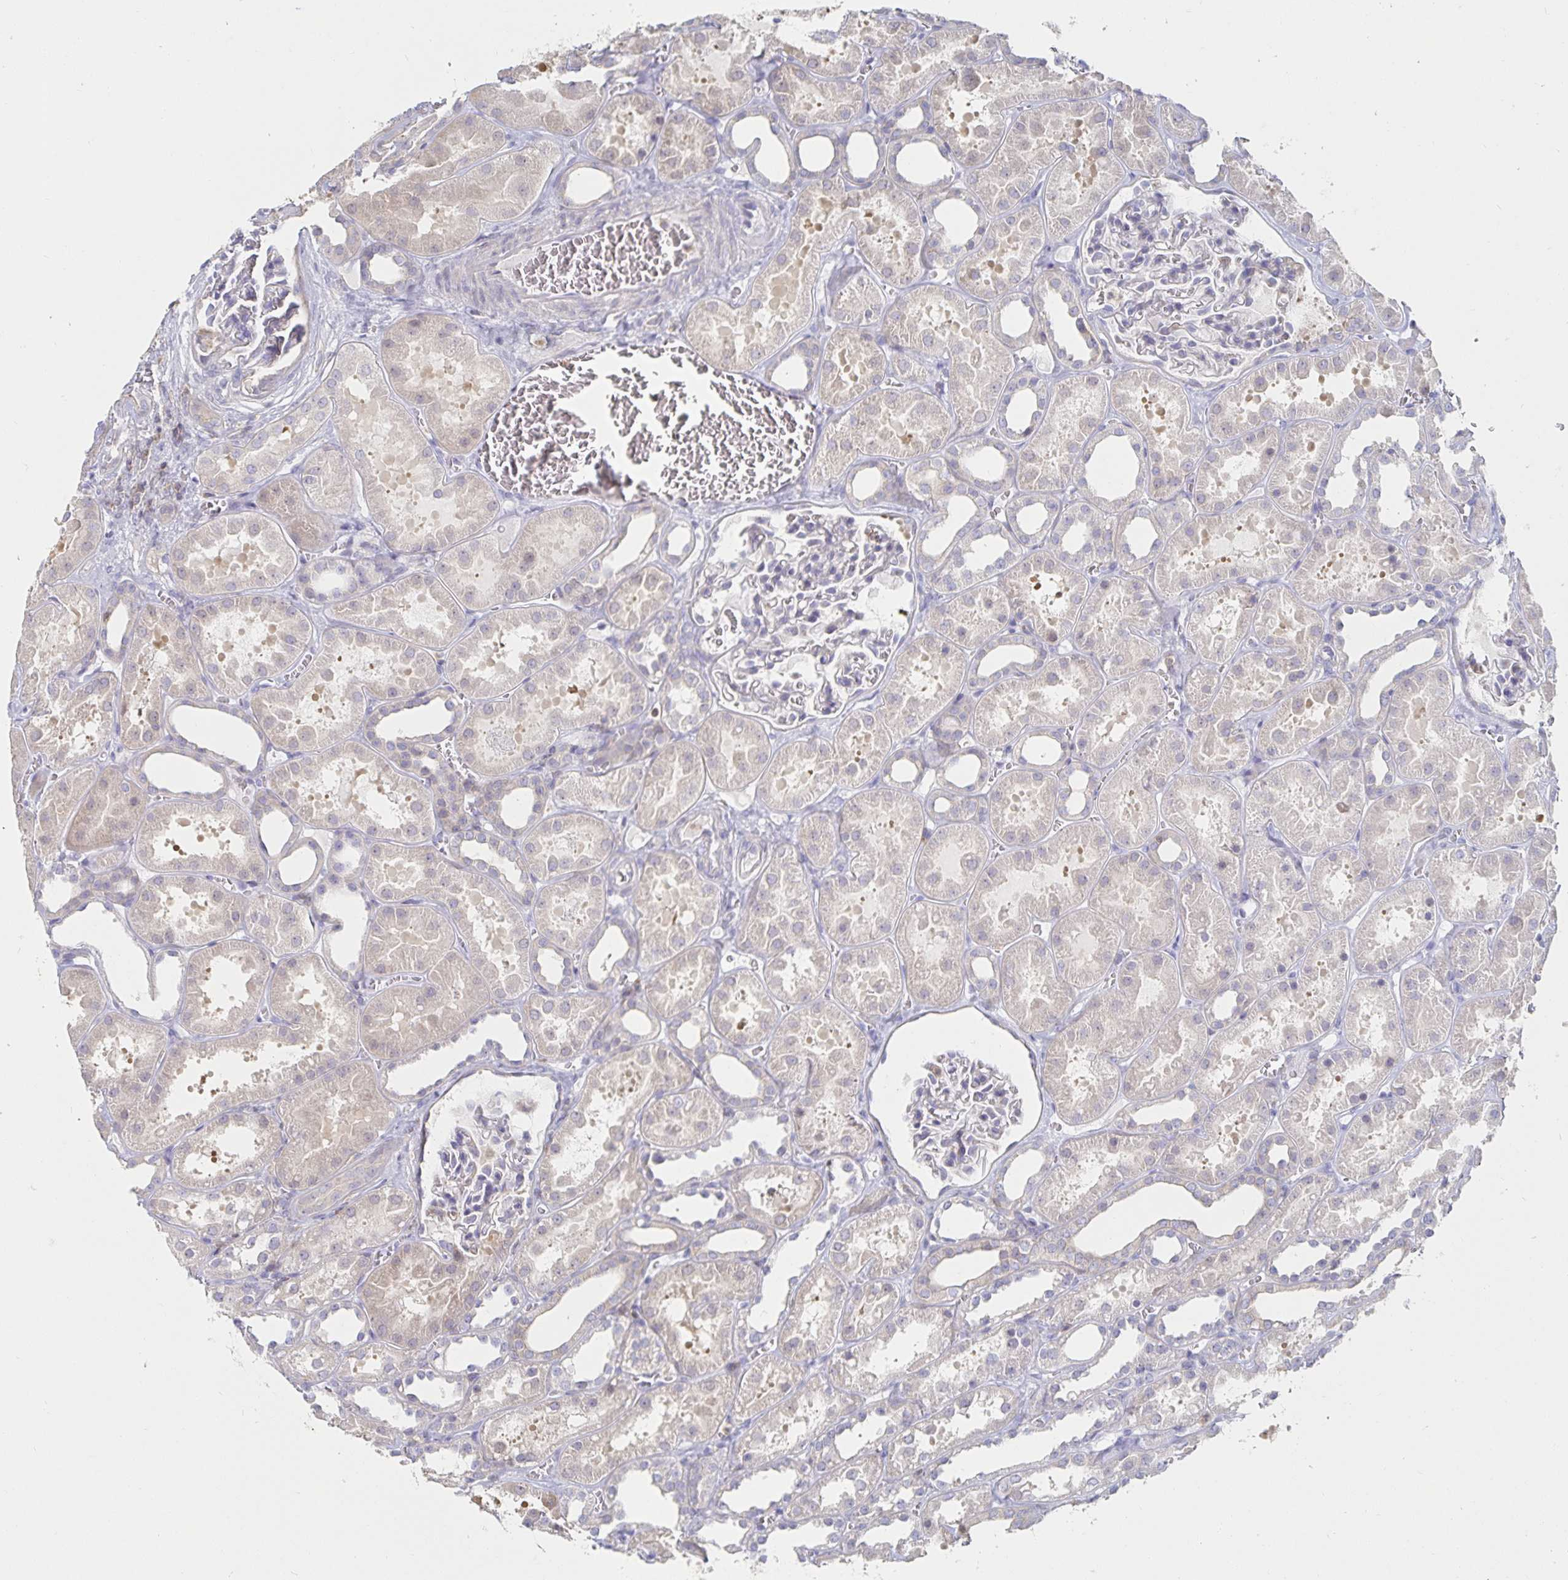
{"staining": {"intensity": "negative", "quantity": "none", "location": "none"}, "tissue": "kidney", "cell_type": "Cells in glomeruli", "image_type": "normal", "snomed": [{"axis": "morphology", "description": "Normal tissue, NOS"}, {"axis": "topography", "description": "Kidney"}], "caption": "A high-resolution micrograph shows immunohistochemistry (IHC) staining of benign kidney, which reveals no significant staining in cells in glomeruli.", "gene": "PIK3CD", "patient": {"sex": "female", "age": 41}}